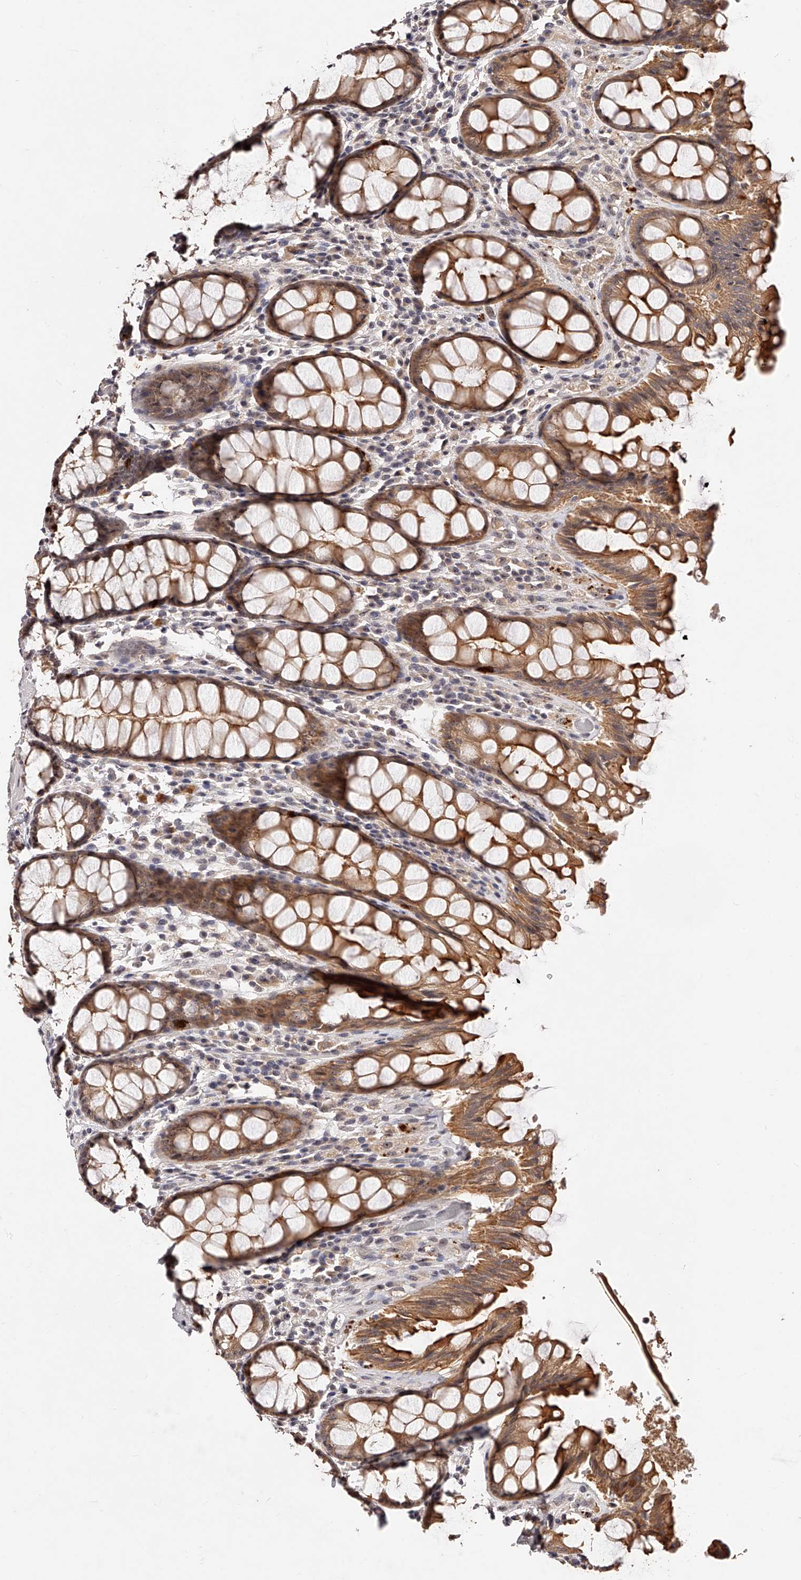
{"staining": {"intensity": "moderate", "quantity": ">75%", "location": "cytoplasmic/membranous,nuclear"}, "tissue": "rectum", "cell_type": "Glandular cells", "image_type": "normal", "snomed": [{"axis": "morphology", "description": "Normal tissue, NOS"}, {"axis": "topography", "description": "Rectum"}], "caption": "Immunohistochemistry (IHC) histopathology image of normal human rectum stained for a protein (brown), which displays medium levels of moderate cytoplasmic/membranous,nuclear positivity in approximately >75% of glandular cells.", "gene": "PHACTR1", "patient": {"sex": "male", "age": 64}}